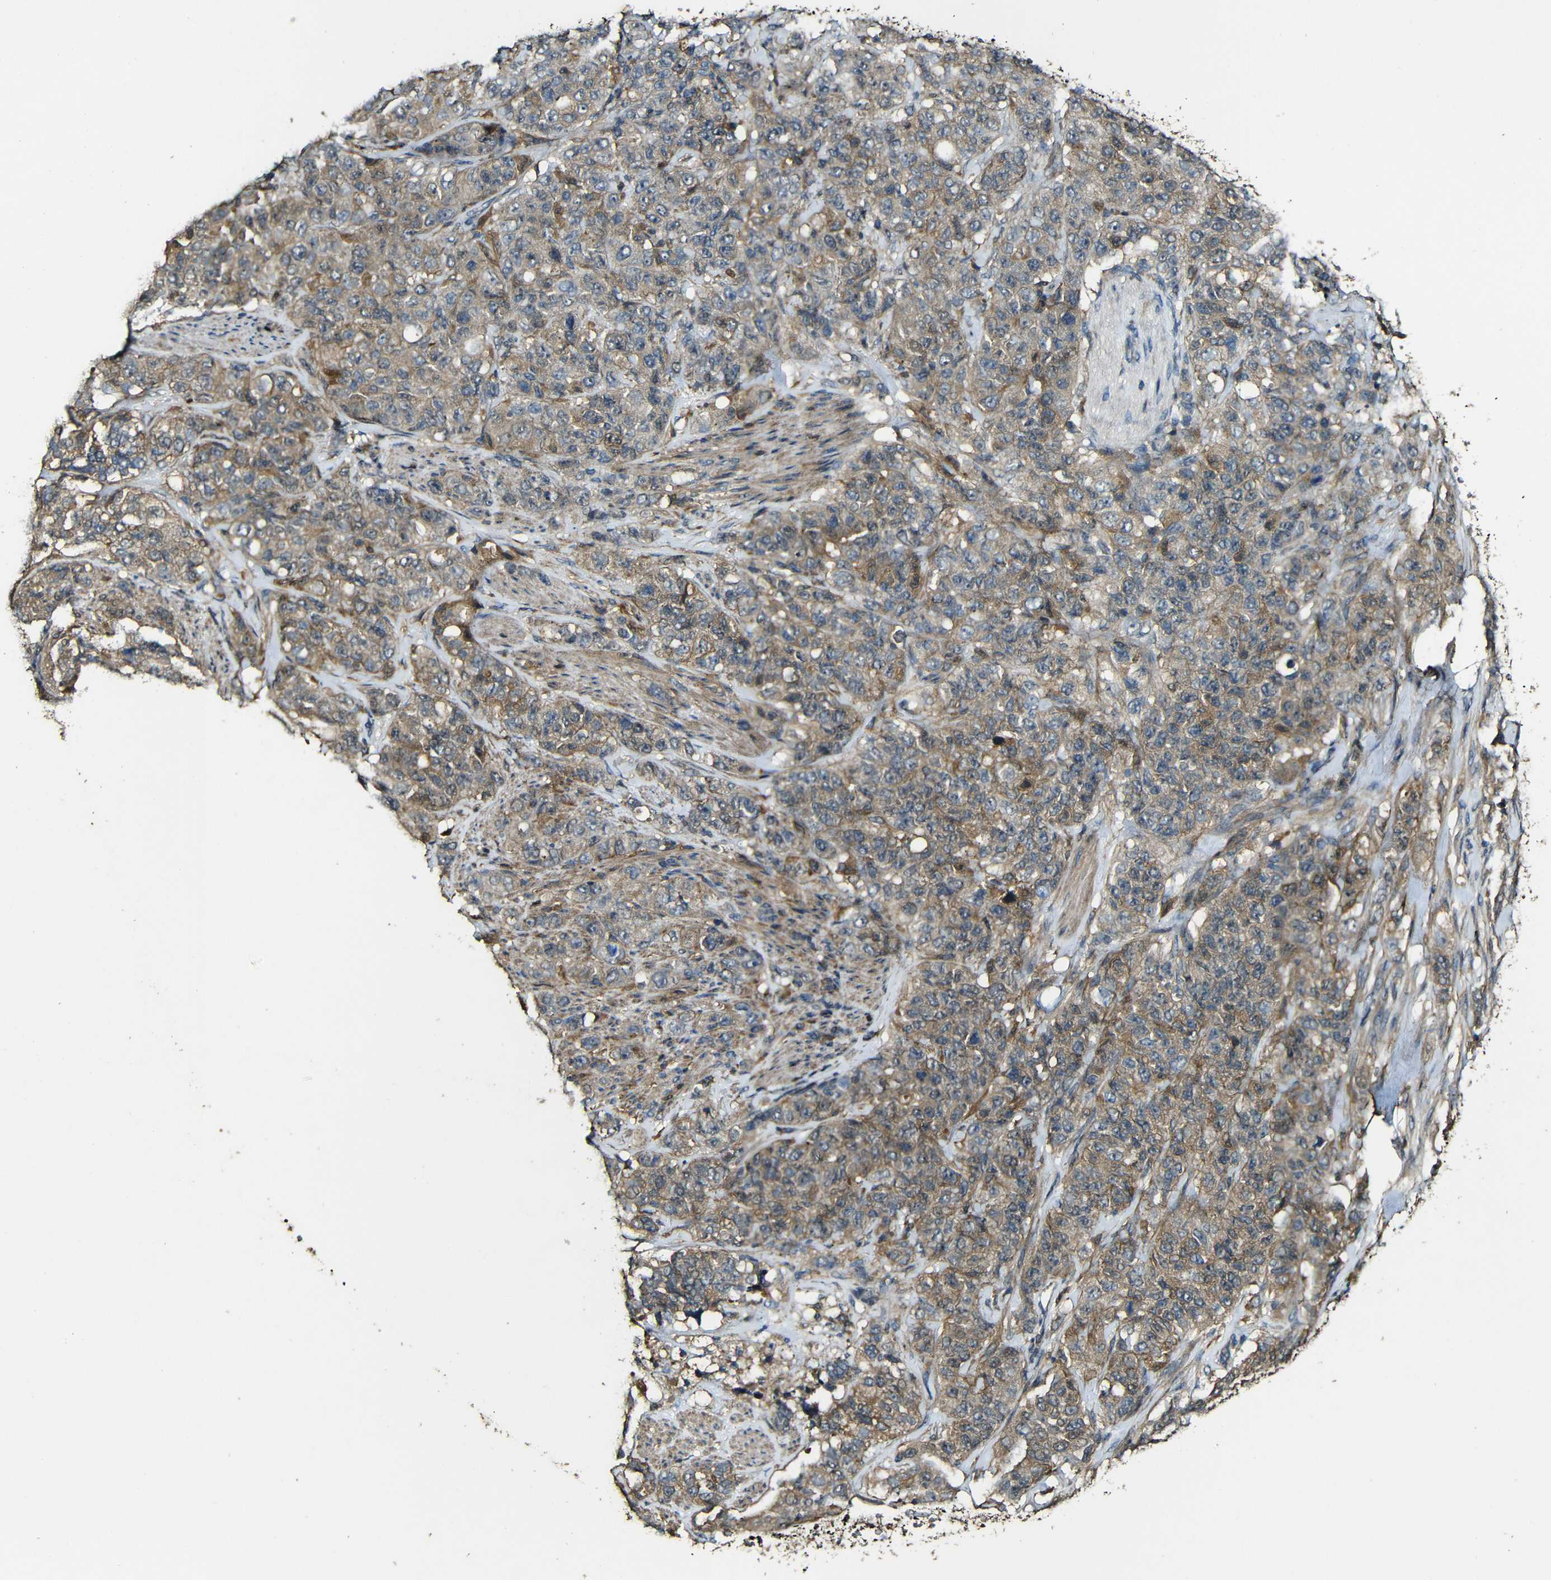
{"staining": {"intensity": "moderate", "quantity": ">75%", "location": "cytoplasmic/membranous"}, "tissue": "stomach cancer", "cell_type": "Tumor cells", "image_type": "cancer", "snomed": [{"axis": "morphology", "description": "Adenocarcinoma, NOS"}, {"axis": "topography", "description": "Stomach"}], "caption": "Tumor cells display medium levels of moderate cytoplasmic/membranous staining in approximately >75% of cells in adenocarcinoma (stomach).", "gene": "CASP8", "patient": {"sex": "male", "age": 48}}